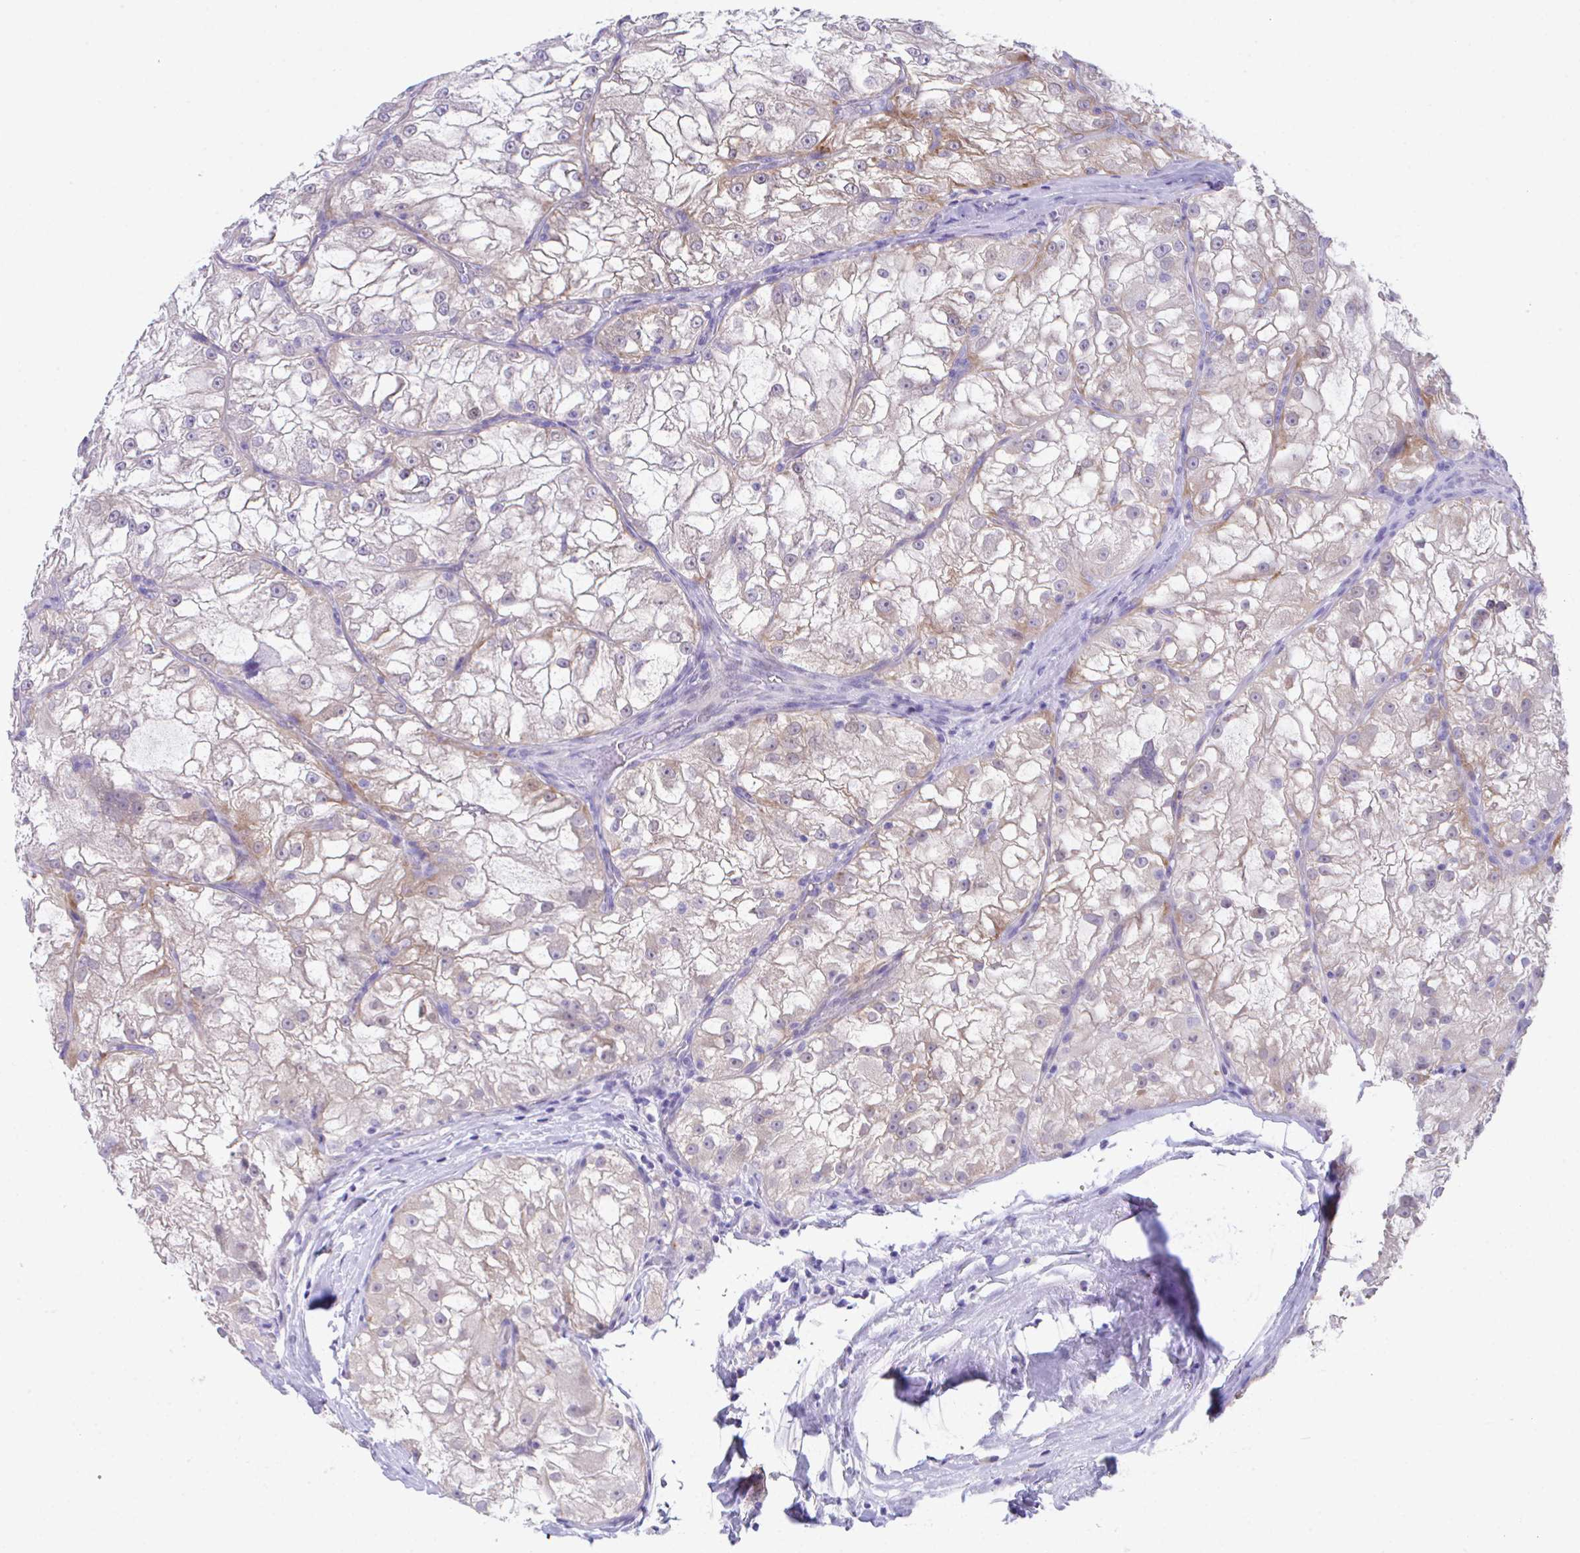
{"staining": {"intensity": "weak", "quantity": "<25%", "location": "cytoplasmic/membranous"}, "tissue": "renal cancer", "cell_type": "Tumor cells", "image_type": "cancer", "snomed": [{"axis": "morphology", "description": "Adenocarcinoma, NOS"}, {"axis": "topography", "description": "Kidney"}], "caption": "Photomicrograph shows no protein positivity in tumor cells of renal adenocarcinoma tissue. (Brightfield microscopy of DAB (3,3'-diaminobenzidine) immunohistochemistry (IHC) at high magnification).", "gene": "HOXB4", "patient": {"sex": "female", "age": 72}}